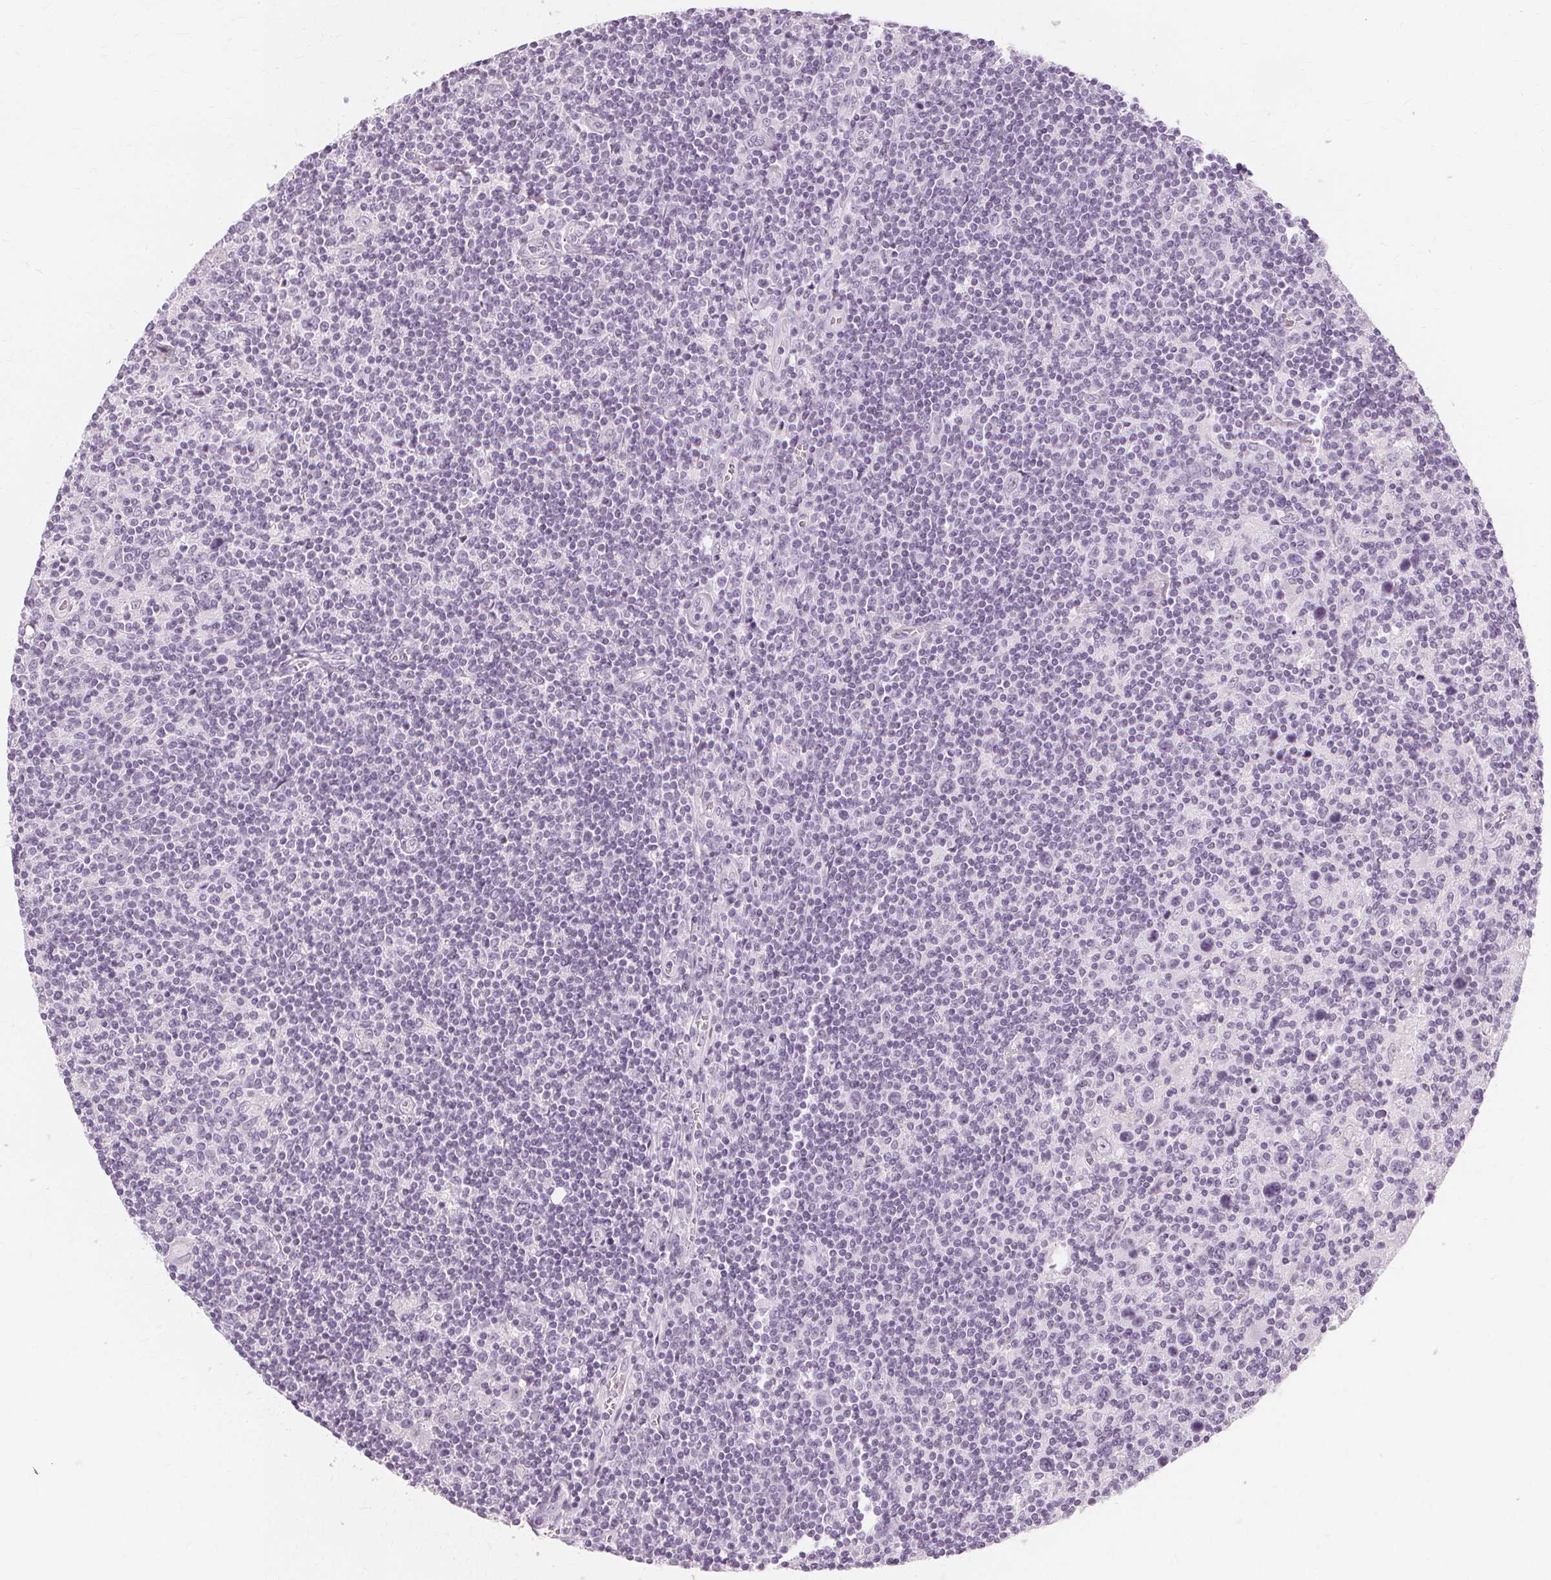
{"staining": {"intensity": "negative", "quantity": "none", "location": "none"}, "tissue": "lymphoma", "cell_type": "Tumor cells", "image_type": "cancer", "snomed": [{"axis": "morphology", "description": "Hodgkin's disease, NOS"}, {"axis": "topography", "description": "Lymph node"}], "caption": "The micrograph reveals no staining of tumor cells in Hodgkin's disease.", "gene": "TFF1", "patient": {"sex": "male", "age": 40}}